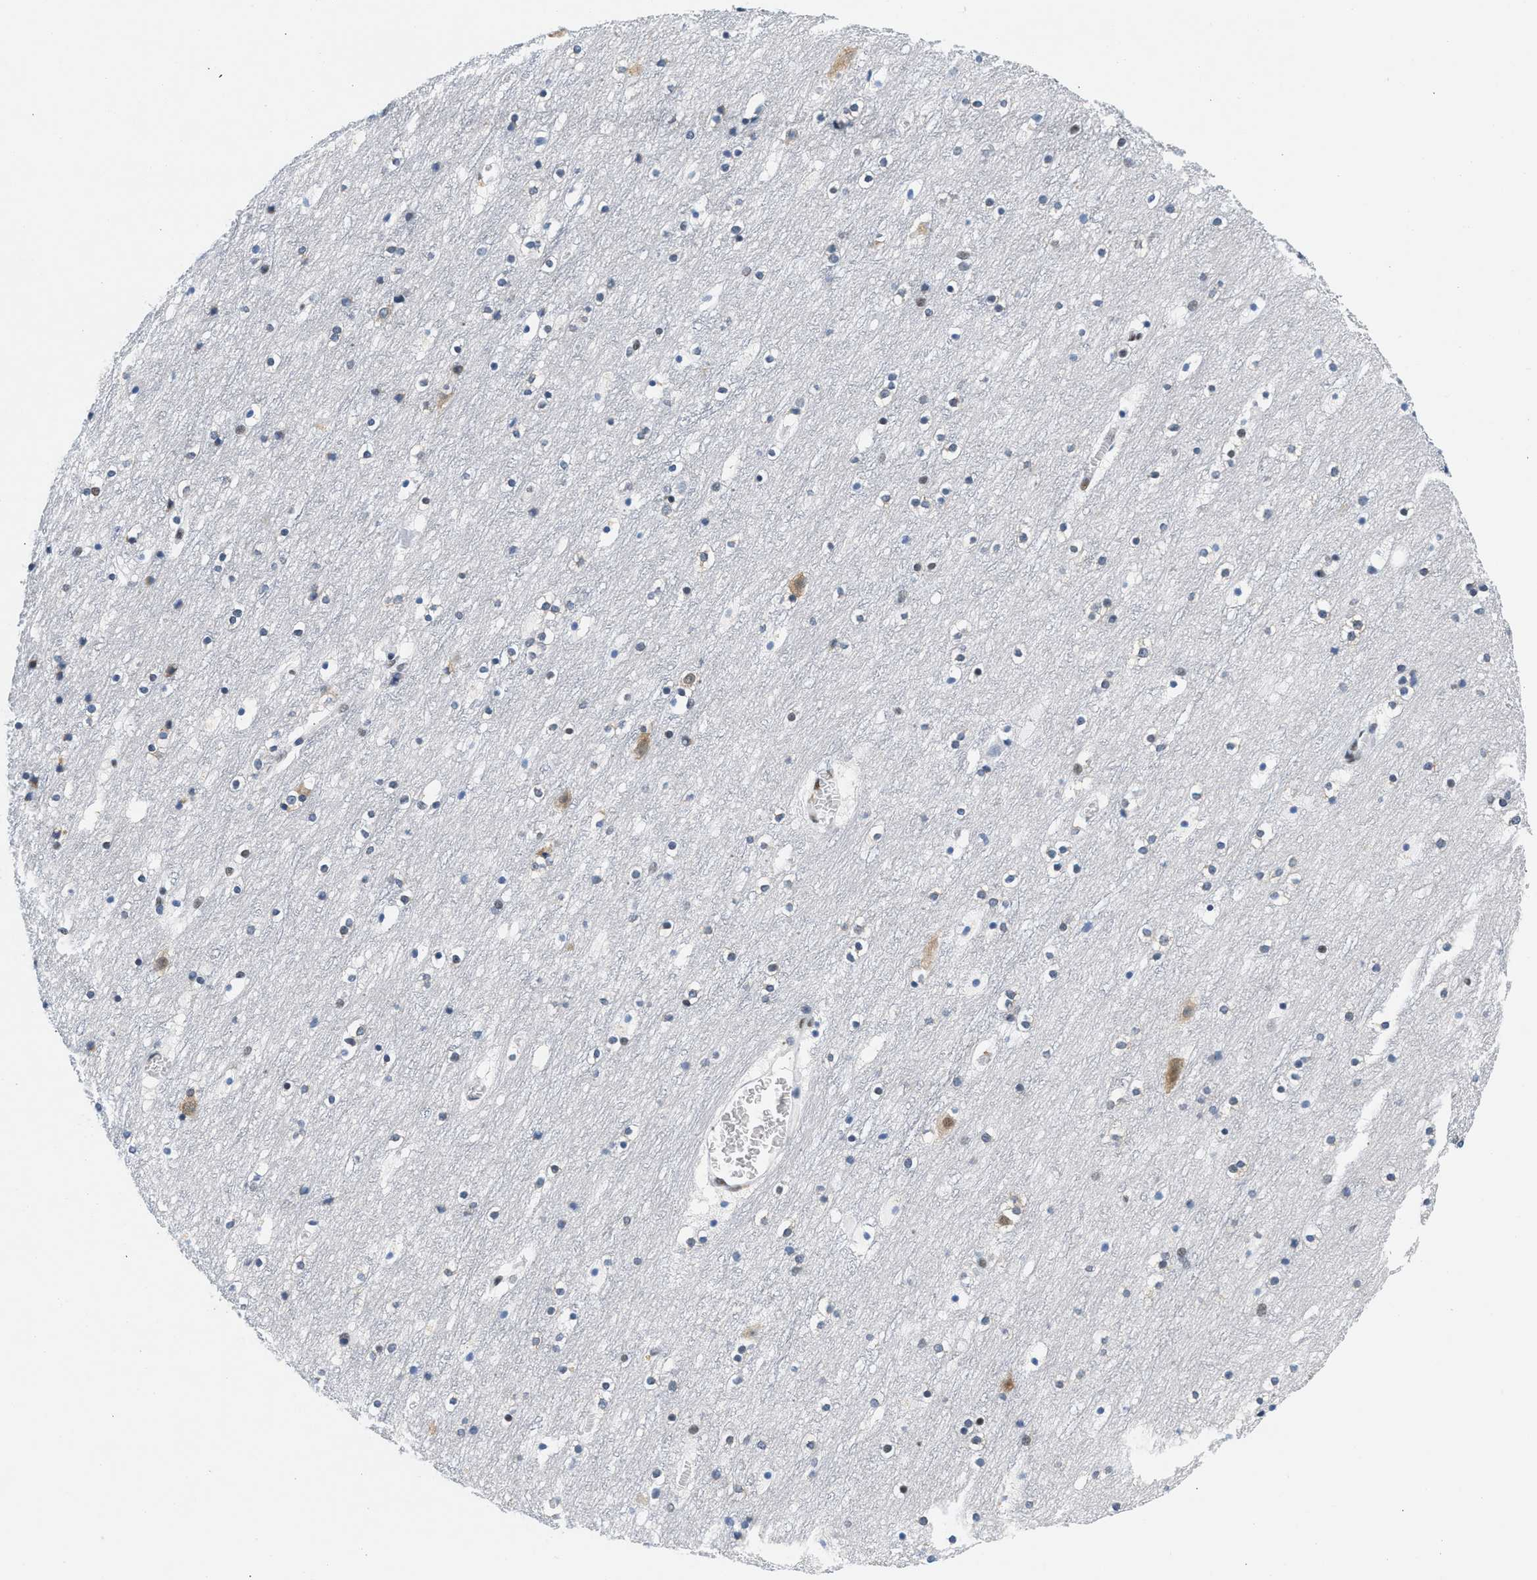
{"staining": {"intensity": "negative", "quantity": "<25%", "location": "nuclear"}, "tissue": "cerebral cortex", "cell_type": "Endothelial cells", "image_type": "normal", "snomed": [{"axis": "morphology", "description": "Normal tissue, NOS"}, {"axis": "topography", "description": "Cerebral cortex"}], "caption": "High power microscopy photomicrograph of an immunohistochemistry photomicrograph of unremarkable cerebral cortex, revealing no significant staining in endothelial cells.", "gene": "ATF2", "patient": {"sex": "male", "age": 45}}